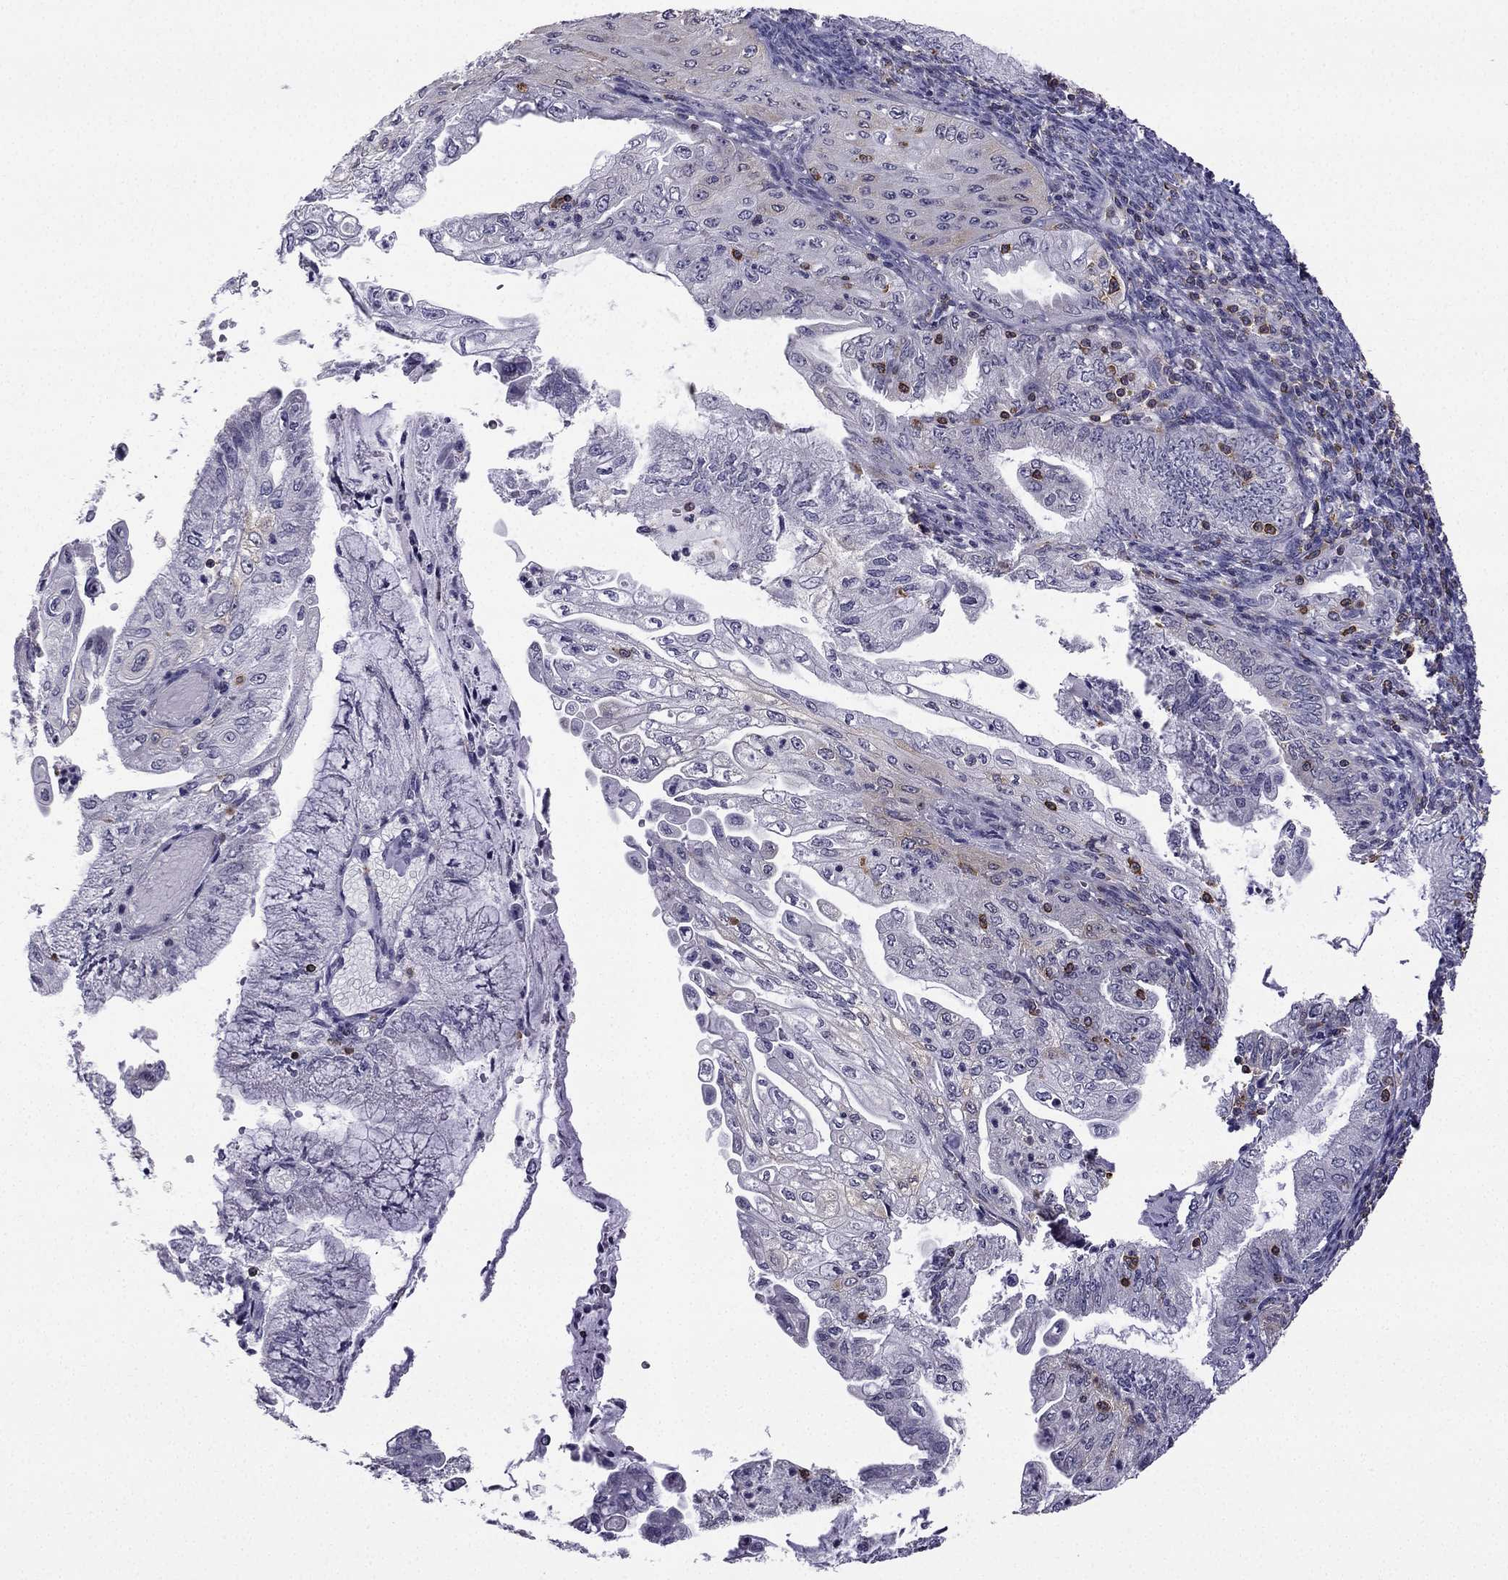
{"staining": {"intensity": "negative", "quantity": "none", "location": "none"}, "tissue": "endometrial cancer", "cell_type": "Tumor cells", "image_type": "cancer", "snomed": [{"axis": "morphology", "description": "Adenocarcinoma, NOS"}, {"axis": "topography", "description": "Endometrium"}], "caption": "Endometrial adenocarcinoma was stained to show a protein in brown. There is no significant staining in tumor cells.", "gene": "CCK", "patient": {"sex": "female", "age": 55}}